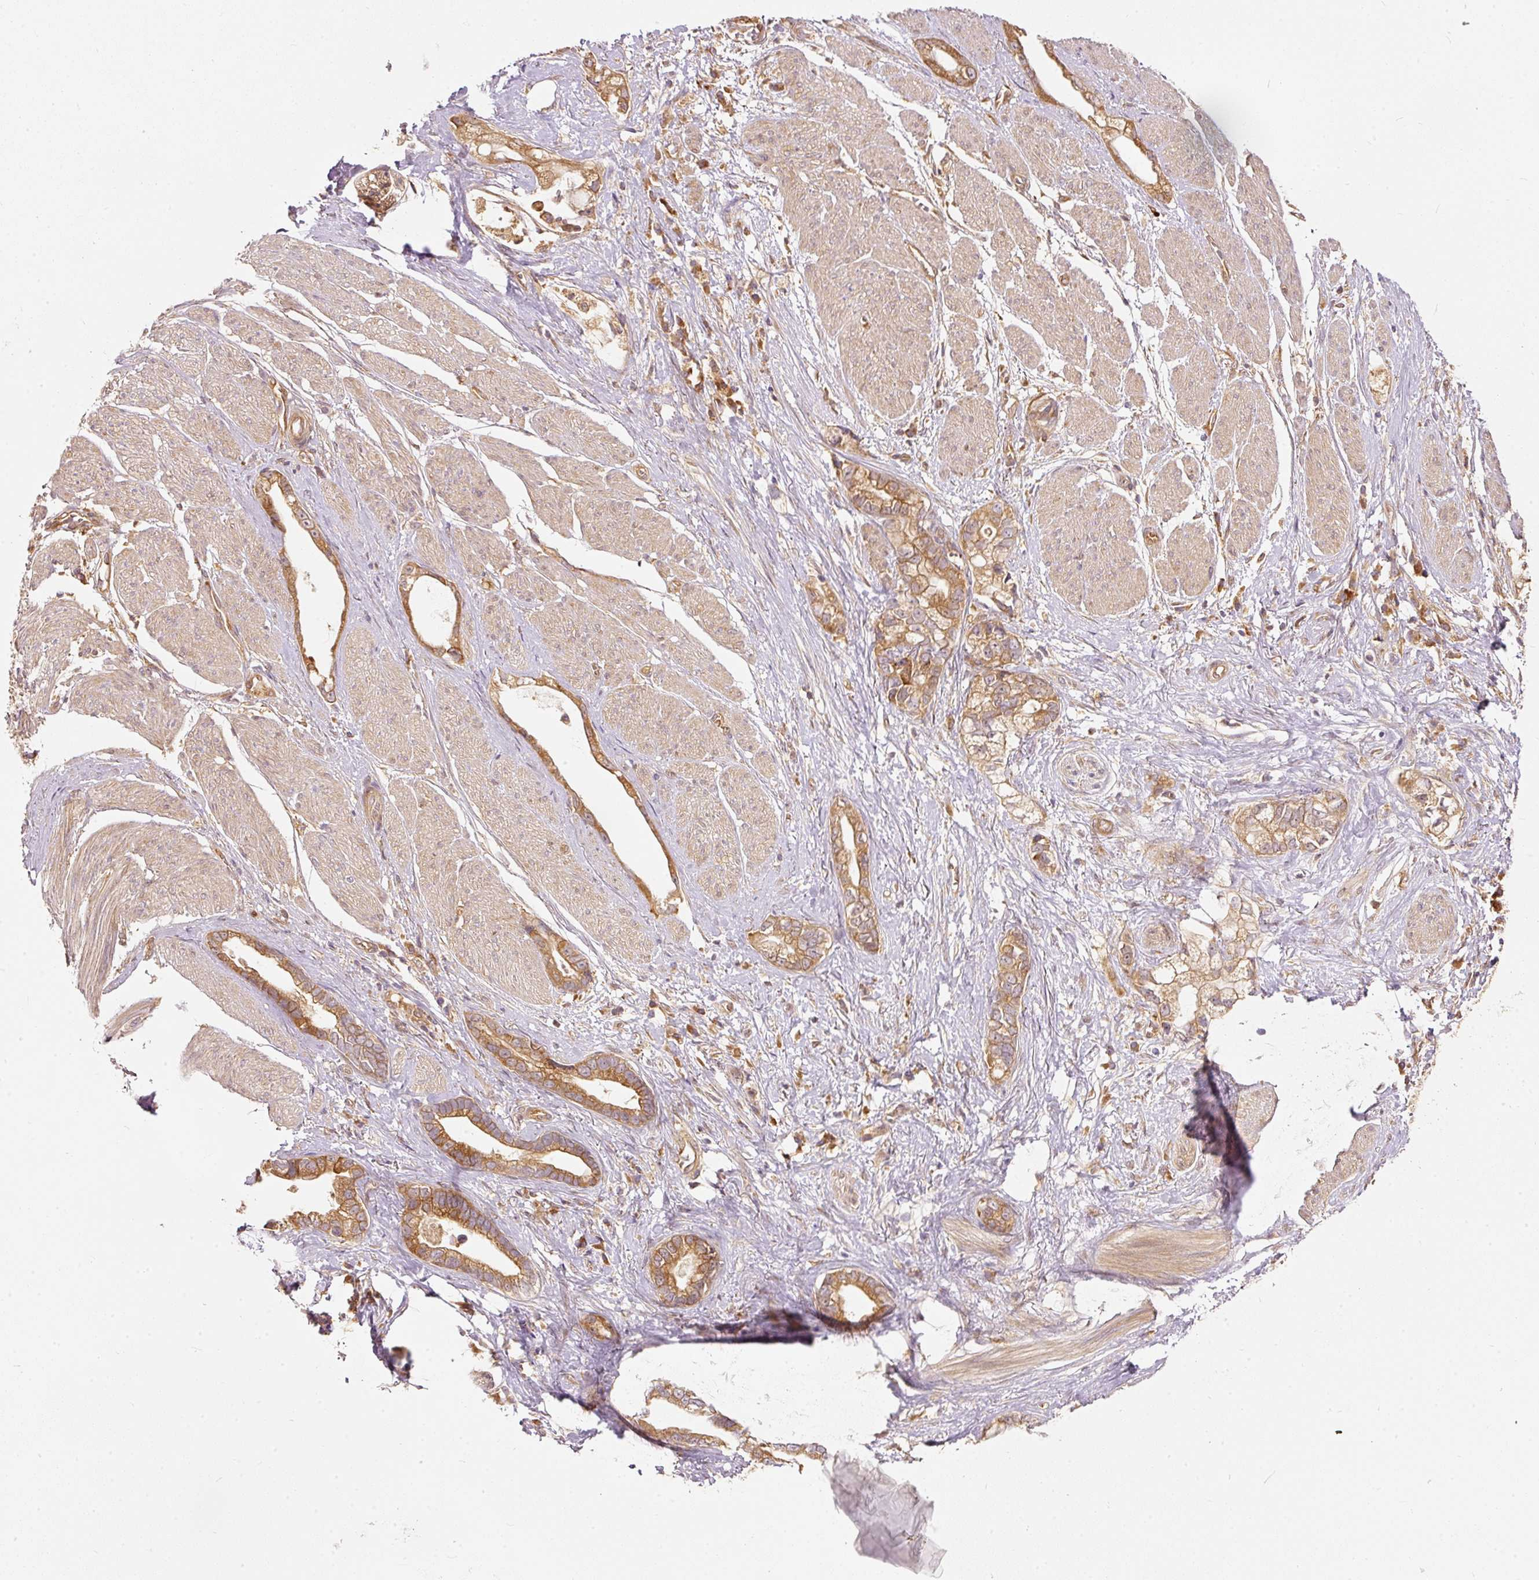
{"staining": {"intensity": "moderate", "quantity": ">75%", "location": "cytoplasmic/membranous"}, "tissue": "stomach cancer", "cell_type": "Tumor cells", "image_type": "cancer", "snomed": [{"axis": "morphology", "description": "Adenocarcinoma, NOS"}, {"axis": "topography", "description": "Stomach"}], "caption": "Immunohistochemical staining of stomach cancer (adenocarcinoma) reveals medium levels of moderate cytoplasmic/membranous protein staining in about >75% of tumor cells.", "gene": "EIF3B", "patient": {"sex": "male", "age": 55}}